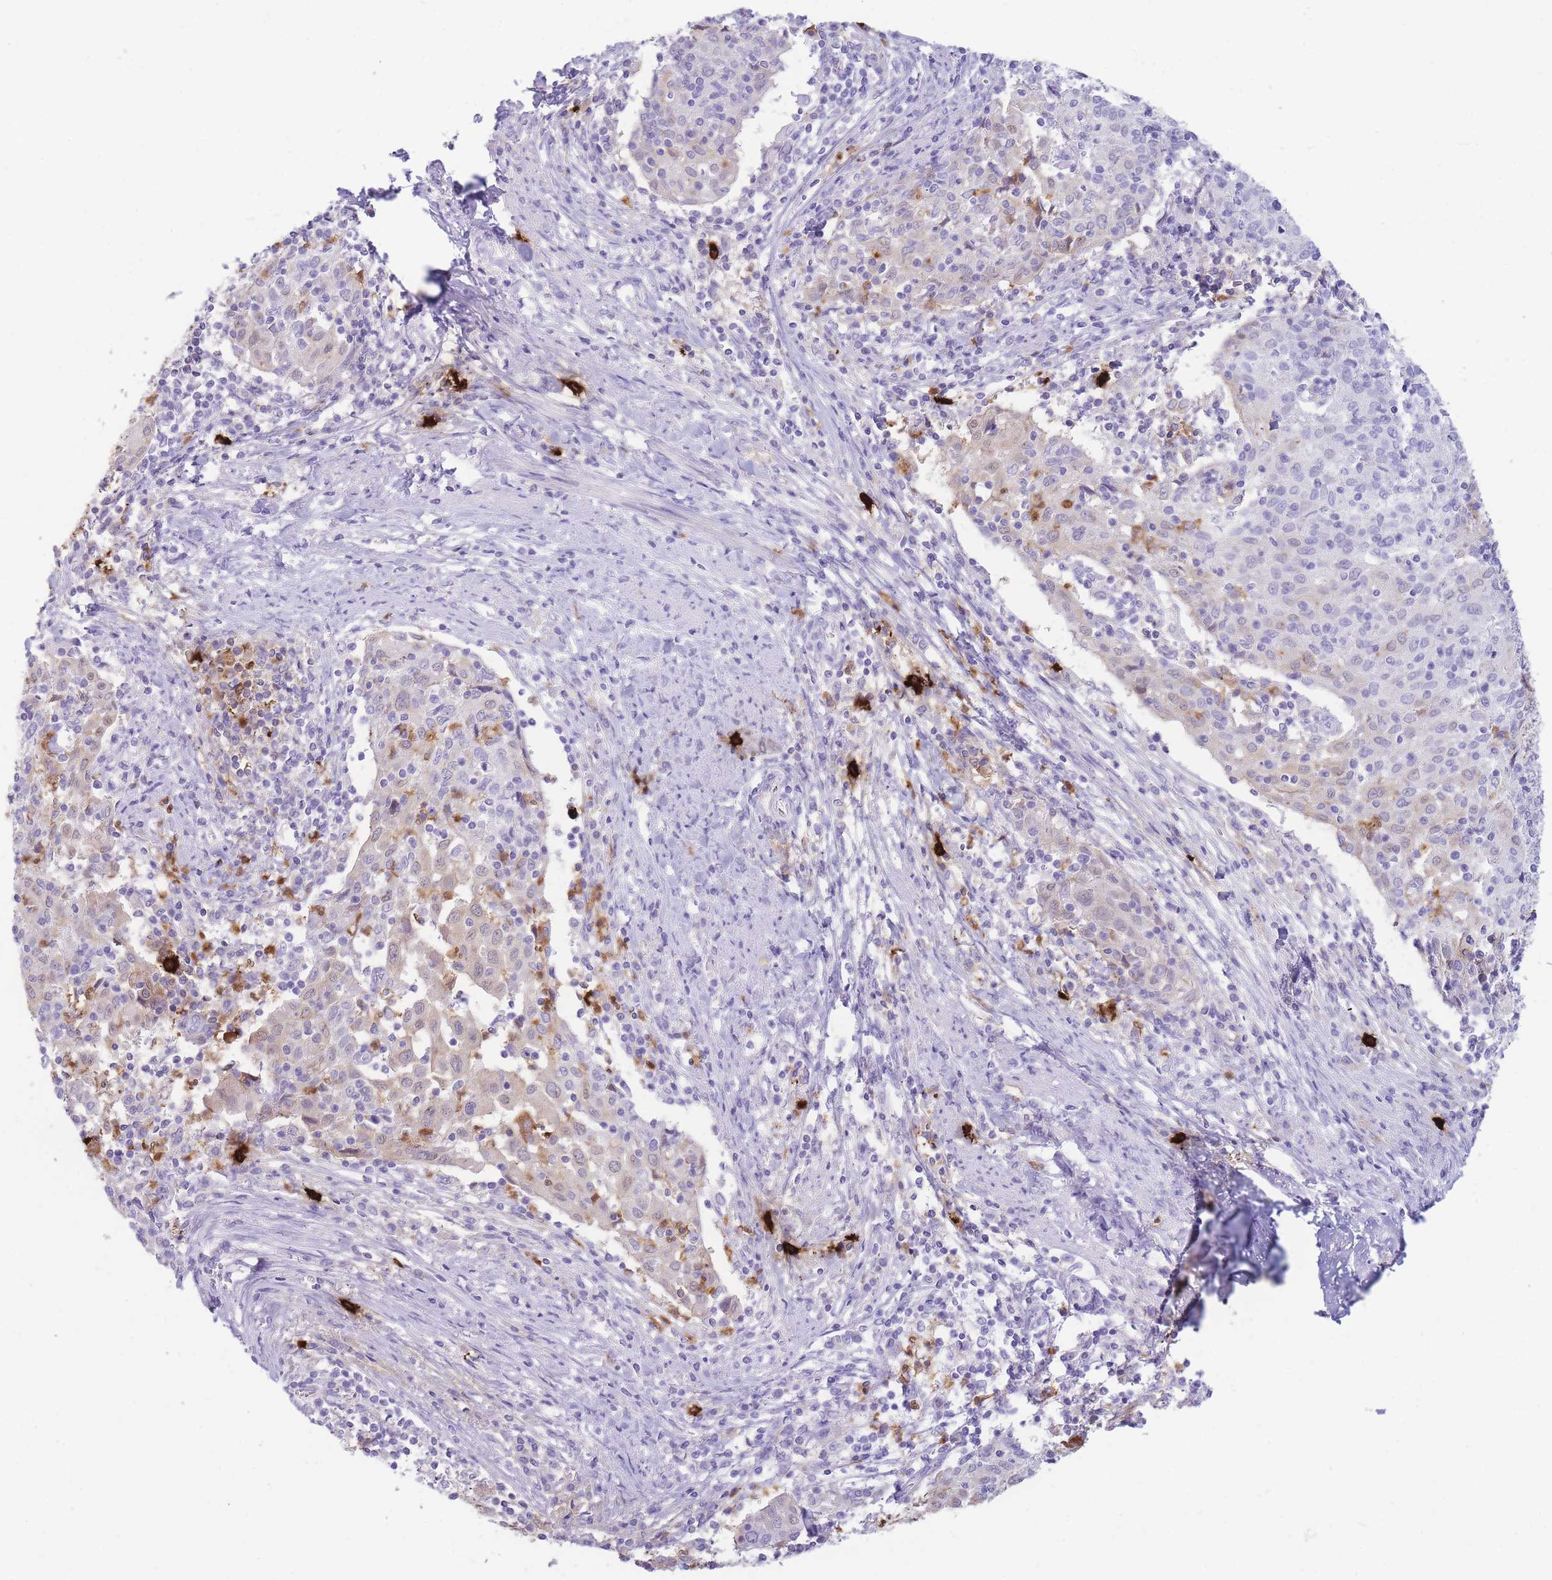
{"staining": {"intensity": "weak", "quantity": "<25%", "location": "cytoplasmic/membranous"}, "tissue": "cervical cancer", "cell_type": "Tumor cells", "image_type": "cancer", "snomed": [{"axis": "morphology", "description": "Squamous cell carcinoma, NOS"}, {"axis": "topography", "description": "Cervix"}], "caption": "Tumor cells are negative for brown protein staining in cervical squamous cell carcinoma.", "gene": "TPSAB1", "patient": {"sex": "female", "age": 52}}